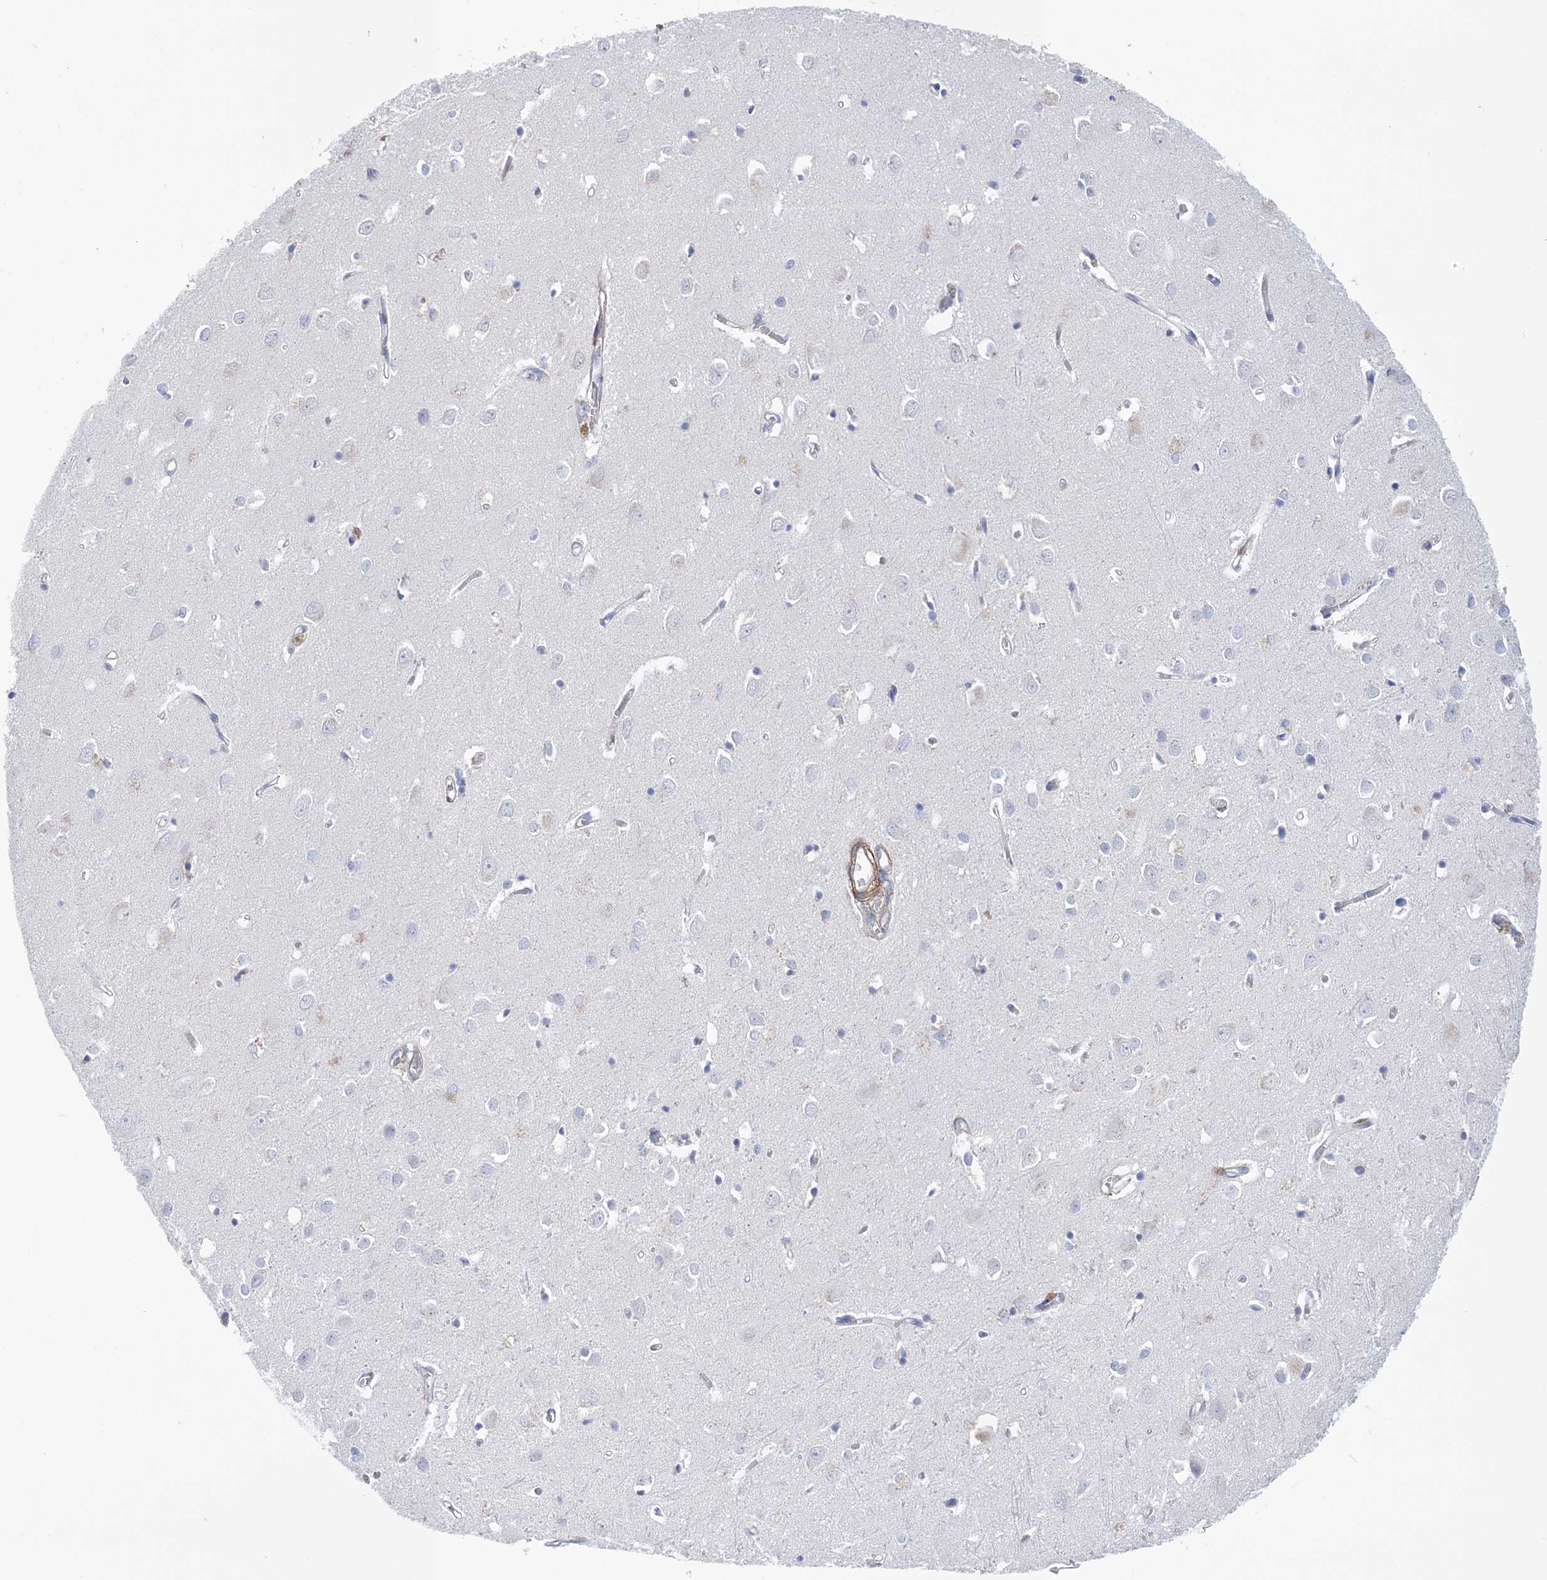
{"staining": {"intensity": "negative", "quantity": "none", "location": "none"}, "tissue": "cerebral cortex", "cell_type": "Endothelial cells", "image_type": "normal", "snomed": [{"axis": "morphology", "description": "Normal tissue, NOS"}, {"axis": "topography", "description": "Cerebral cortex"}], "caption": "This micrograph is of unremarkable cerebral cortex stained with IHC to label a protein in brown with the nuclei are counter-stained blue. There is no positivity in endothelial cells. Brightfield microscopy of IHC stained with DAB (3,3'-diaminobenzidine) (brown) and hematoxylin (blue), captured at high magnification.", "gene": "WDR74", "patient": {"sex": "female", "age": 64}}